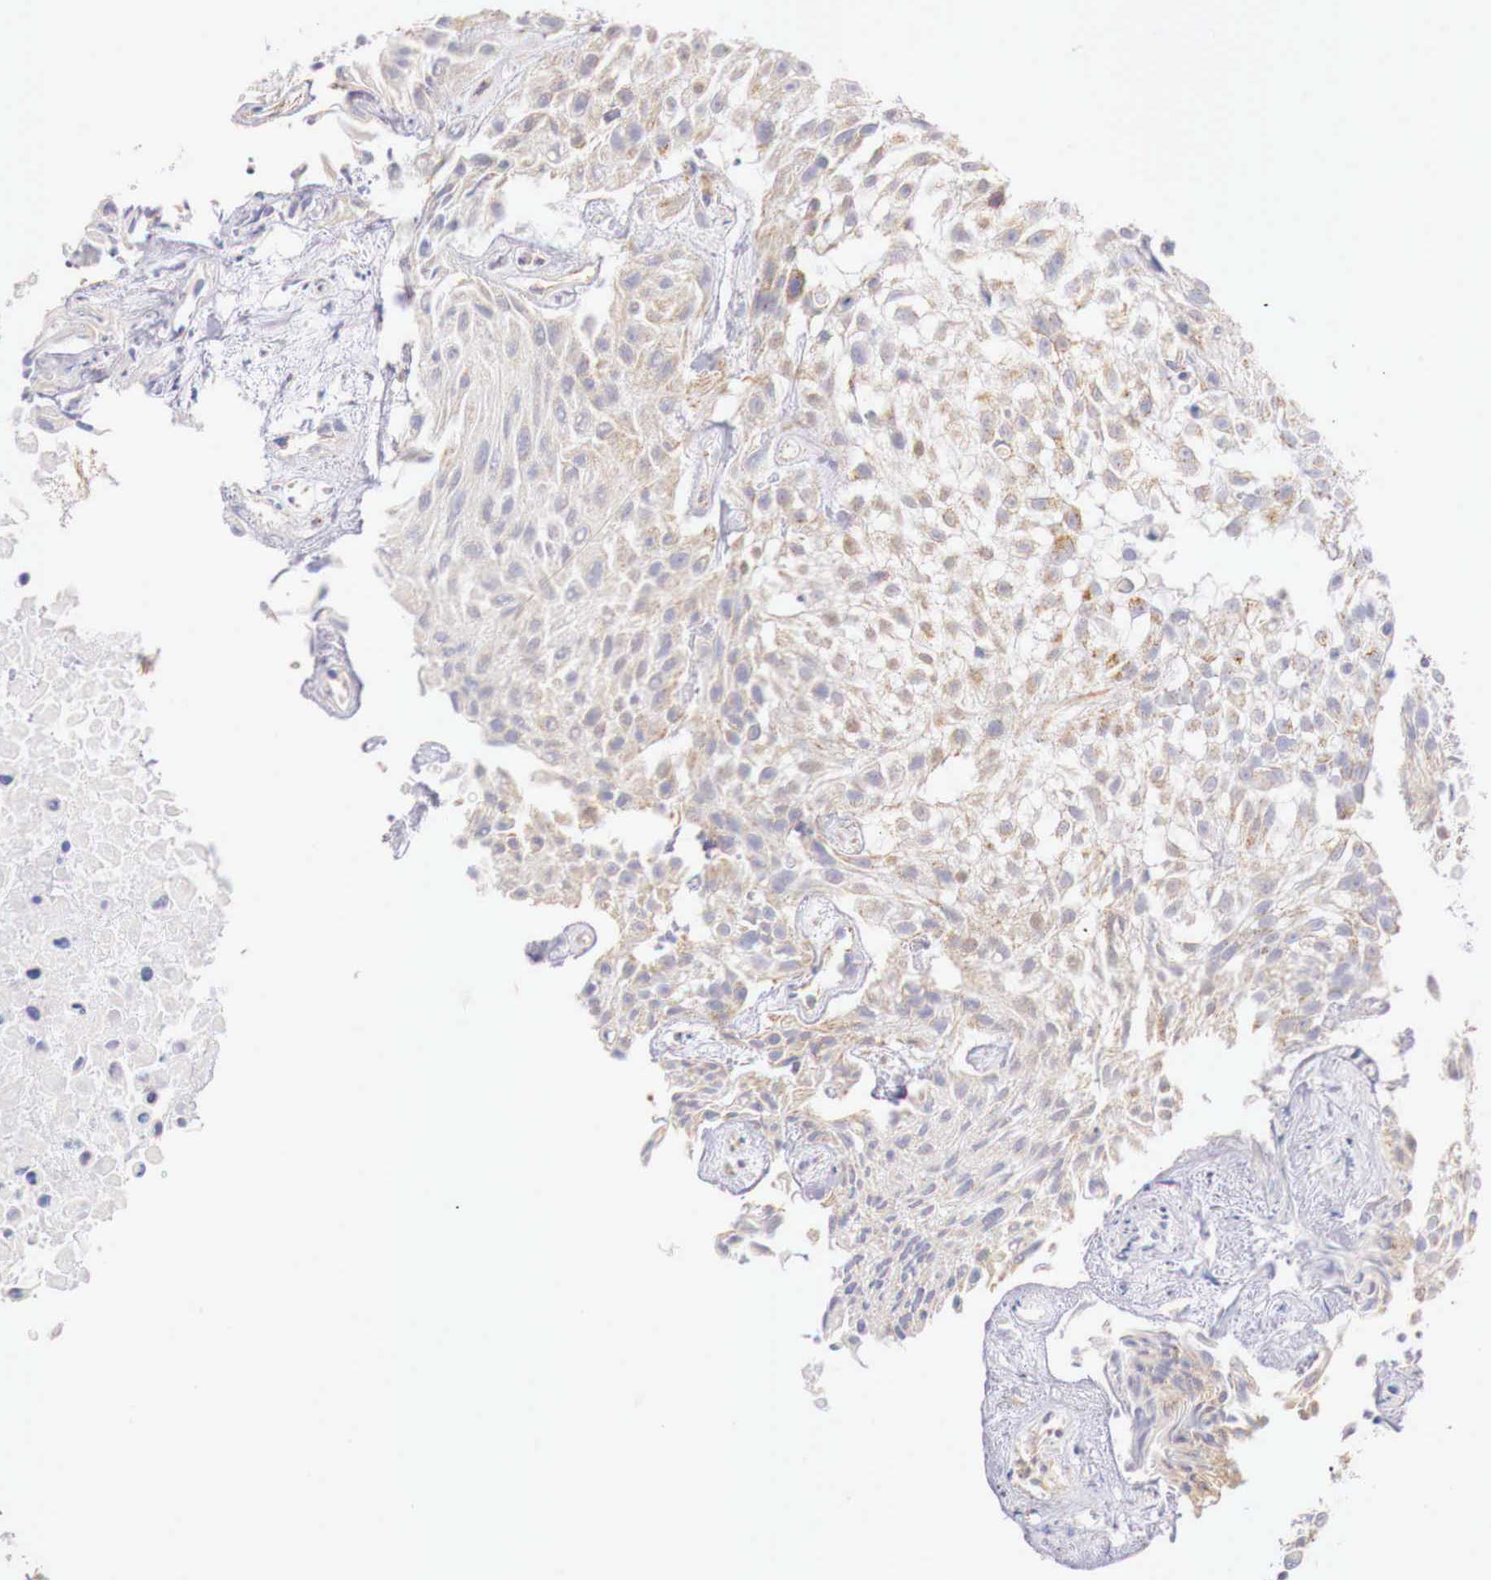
{"staining": {"intensity": "weak", "quantity": "25%-75%", "location": "cytoplasmic/membranous"}, "tissue": "urothelial cancer", "cell_type": "Tumor cells", "image_type": "cancer", "snomed": [{"axis": "morphology", "description": "Urothelial carcinoma, High grade"}, {"axis": "topography", "description": "Urinary bladder"}], "caption": "DAB (3,3'-diaminobenzidine) immunohistochemical staining of high-grade urothelial carcinoma reveals weak cytoplasmic/membranous protein positivity in about 25%-75% of tumor cells.", "gene": "IDH3G", "patient": {"sex": "male", "age": 56}}